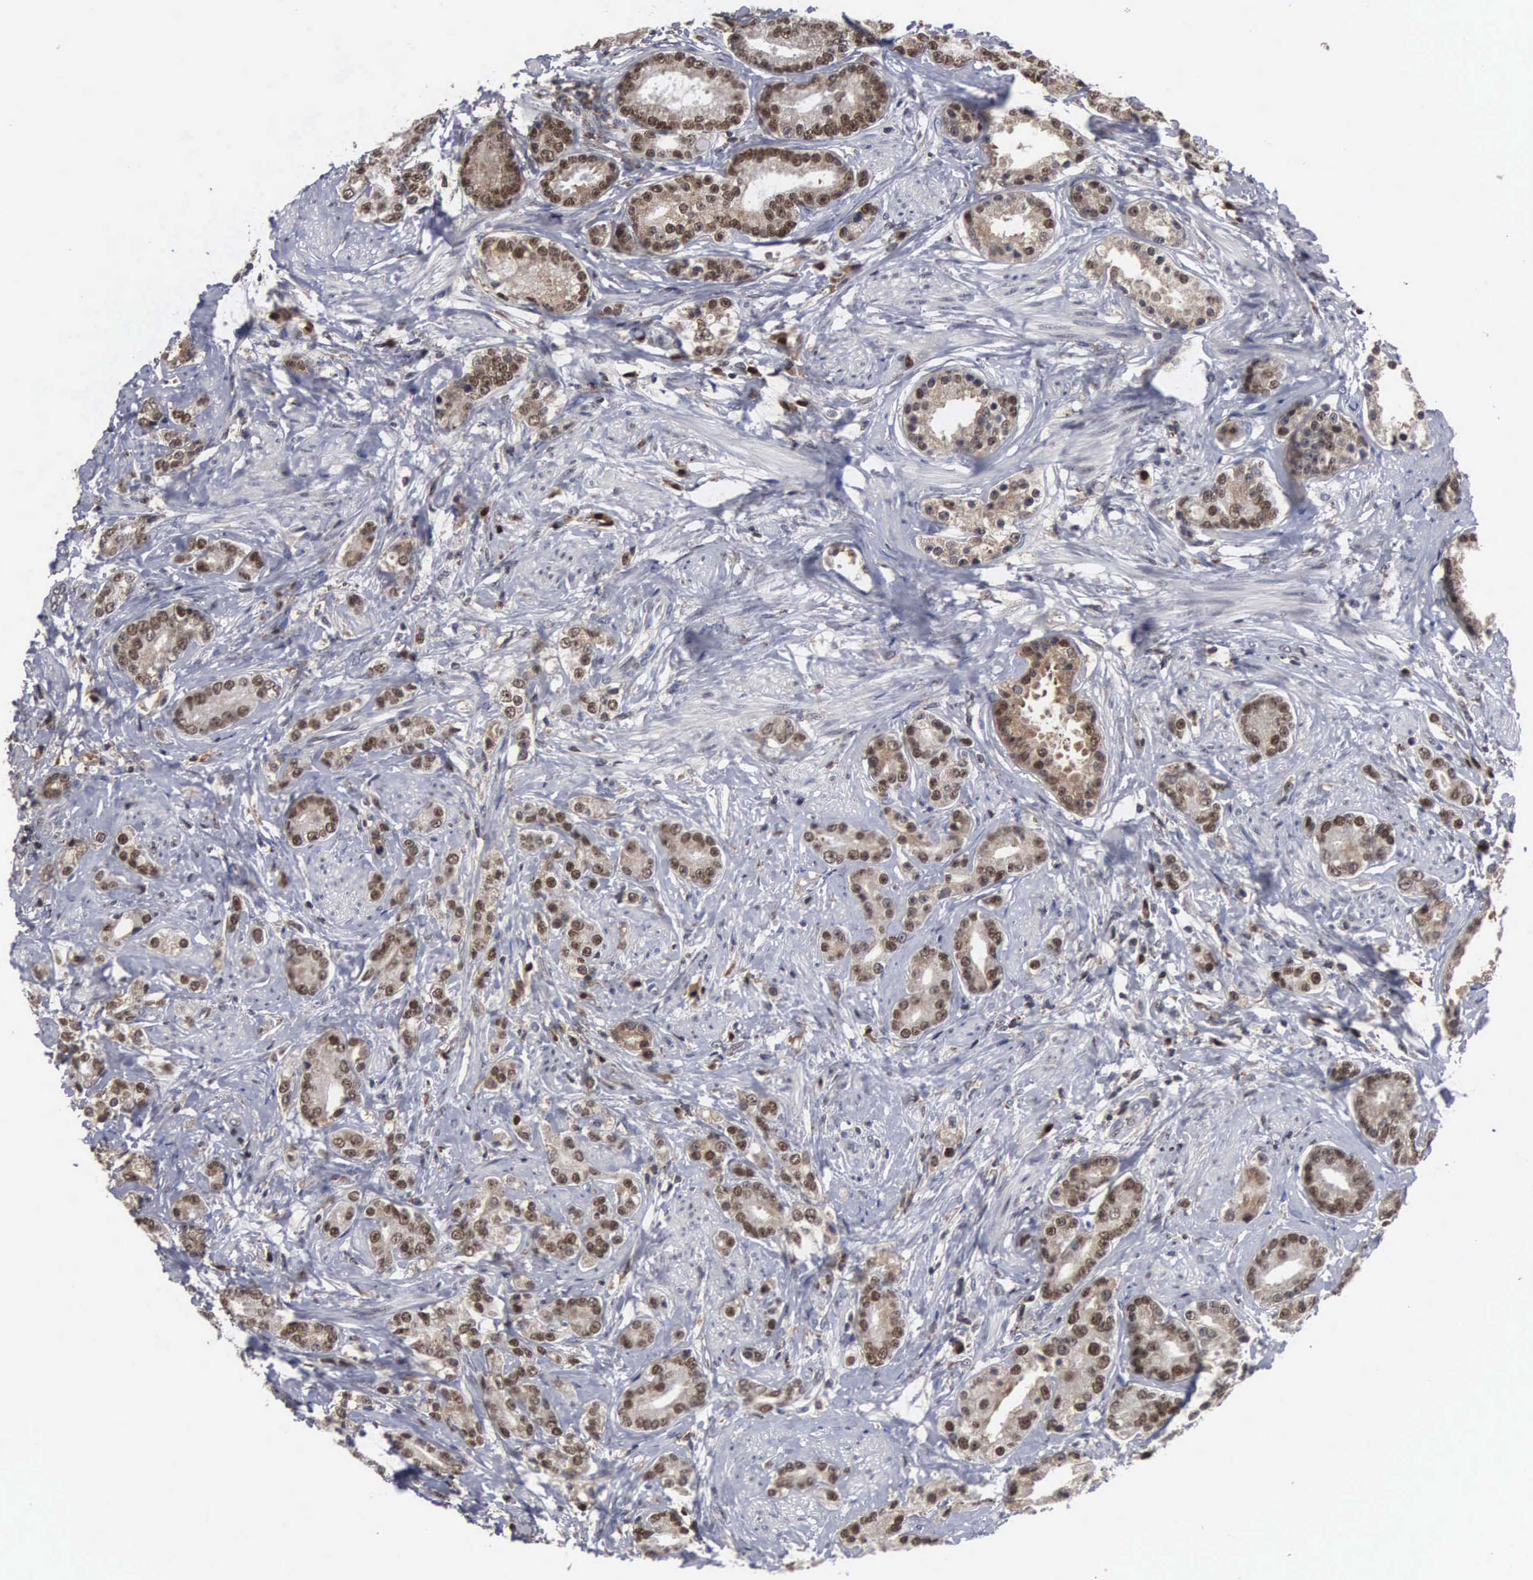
{"staining": {"intensity": "moderate", "quantity": ">75%", "location": "nuclear"}, "tissue": "prostate cancer", "cell_type": "Tumor cells", "image_type": "cancer", "snomed": [{"axis": "morphology", "description": "Adenocarcinoma, Medium grade"}, {"axis": "topography", "description": "Prostate"}], "caption": "Protein staining of medium-grade adenocarcinoma (prostate) tissue displays moderate nuclear positivity in about >75% of tumor cells. (Stains: DAB in brown, nuclei in blue, Microscopy: brightfield microscopy at high magnification).", "gene": "TRMT5", "patient": {"sex": "male", "age": 59}}